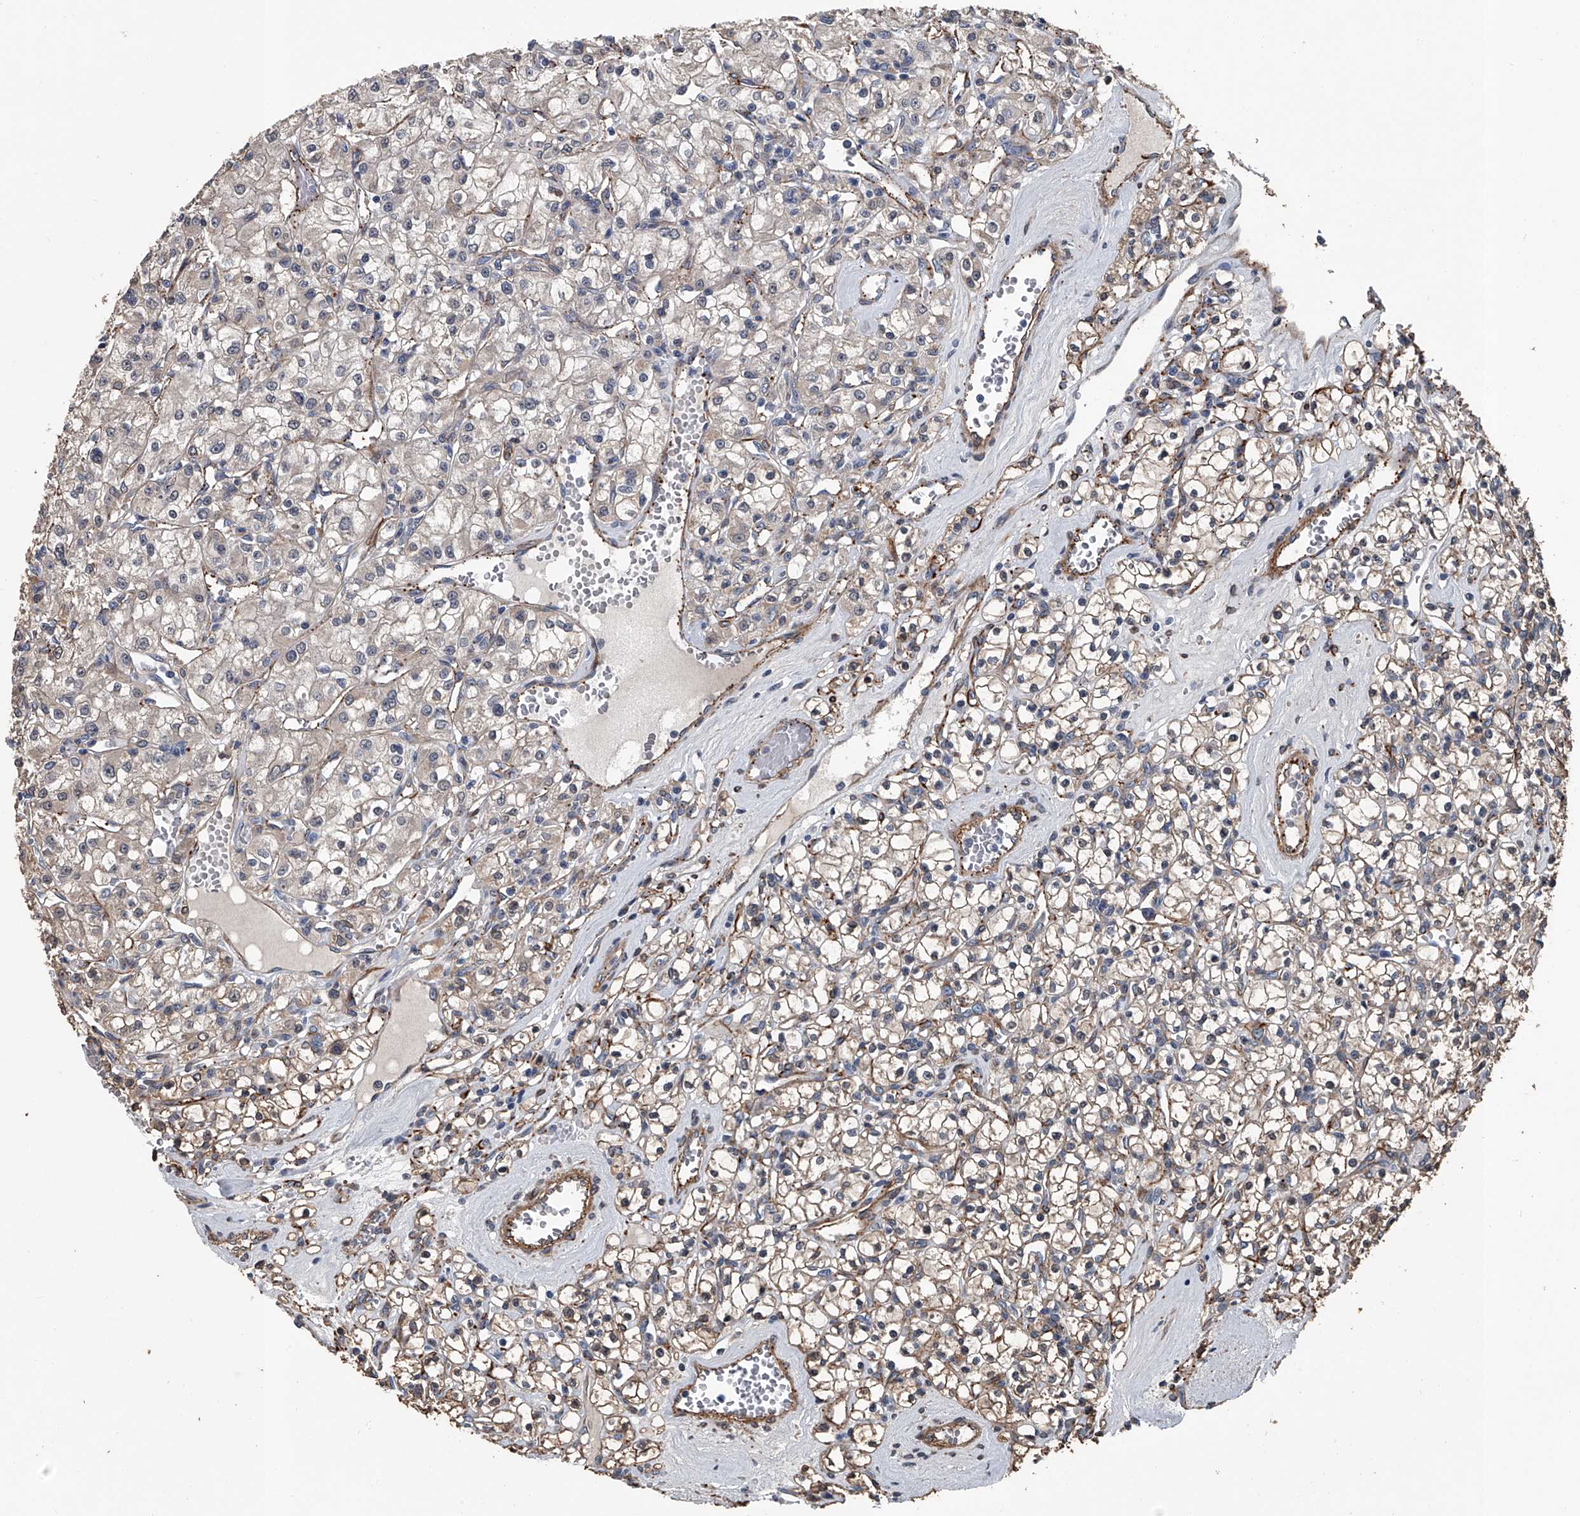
{"staining": {"intensity": "weak", "quantity": "<25%", "location": "cytoplasmic/membranous"}, "tissue": "renal cancer", "cell_type": "Tumor cells", "image_type": "cancer", "snomed": [{"axis": "morphology", "description": "Adenocarcinoma, NOS"}, {"axis": "topography", "description": "Kidney"}], "caption": "Immunohistochemistry (IHC) image of neoplastic tissue: human renal adenocarcinoma stained with DAB (3,3'-diaminobenzidine) shows no significant protein positivity in tumor cells.", "gene": "LDLRAD2", "patient": {"sex": "female", "age": 59}}